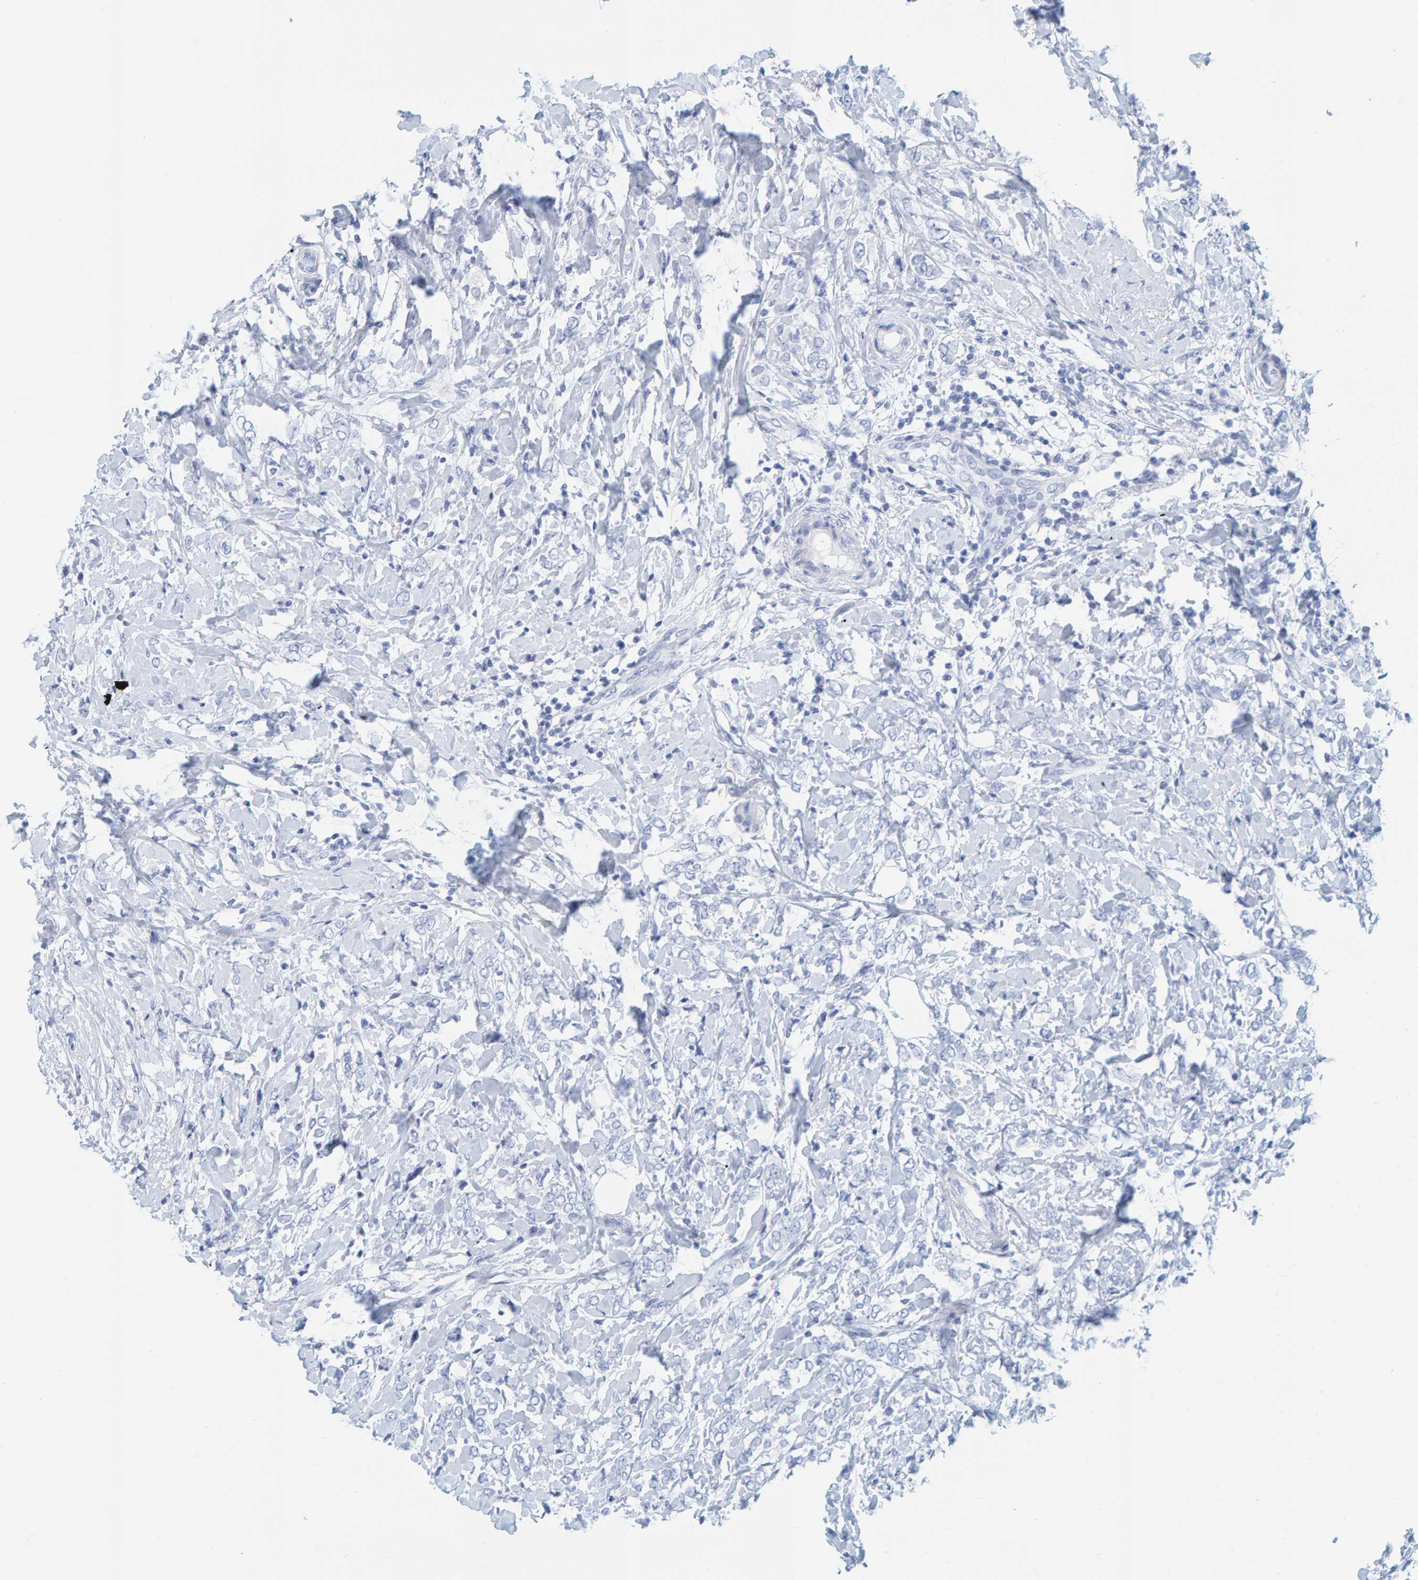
{"staining": {"intensity": "negative", "quantity": "none", "location": "none"}, "tissue": "breast cancer", "cell_type": "Tumor cells", "image_type": "cancer", "snomed": [{"axis": "morphology", "description": "Normal tissue, NOS"}, {"axis": "morphology", "description": "Lobular carcinoma"}, {"axis": "topography", "description": "Breast"}], "caption": "Immunohistochemical staining of human breast lobular carcinoma shows no significant positivity in tumor cells.", "gene": "SFTPC", "patient": {"sex": "female", "age": 47}}